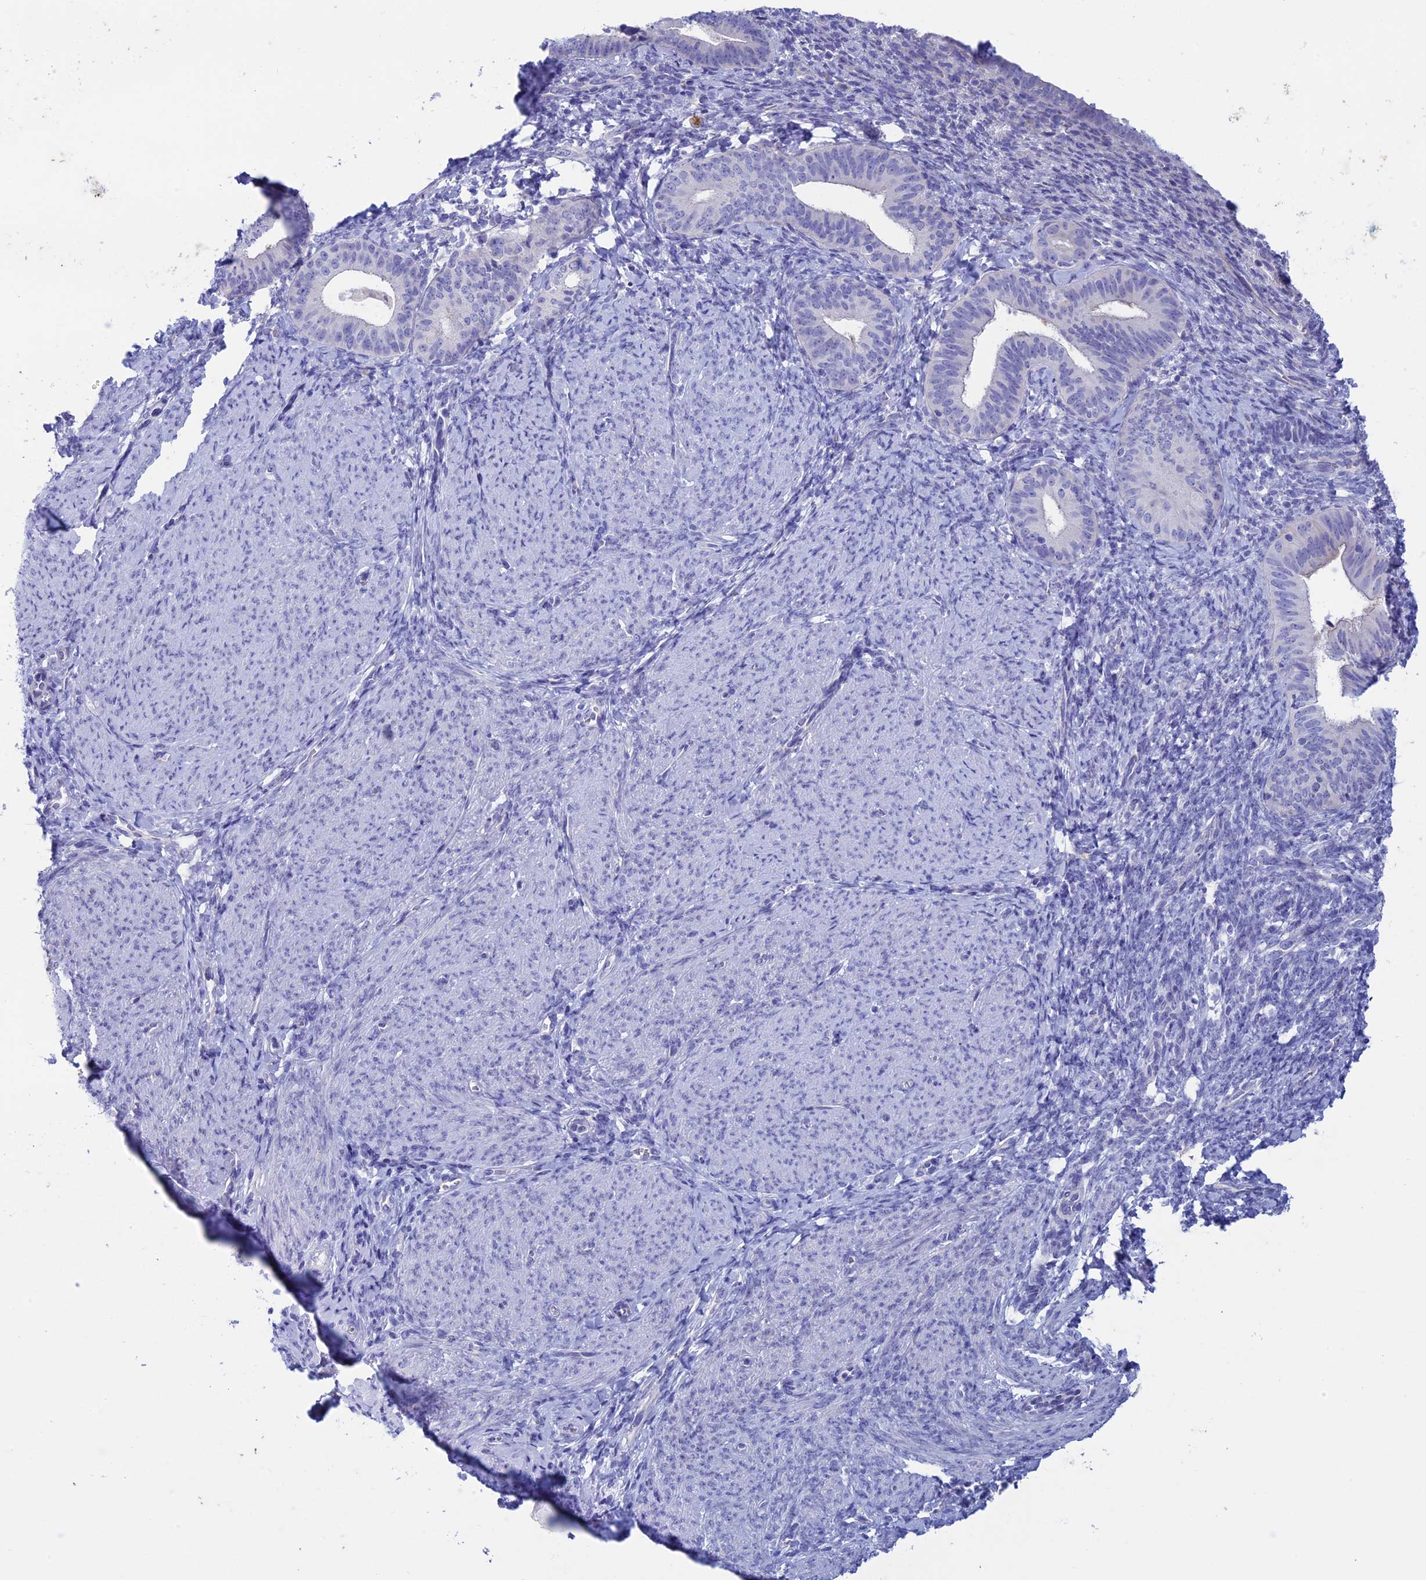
{"staining": {"intensity": "negative", "quantity": "none", "location": "none"}, "tissue": "endometrium", "cell_type": "Cells in endometrial stroma", "image_type": "normal", "snomed": [{"axis": "morphology", "description": "Normal tissue, NOS"}, {"axis": "topography", "description": "Endometrium"}], "caption": "Immunohistochemical staining of normal human endometrium exhibits no significant positivity in cells in endometrial stroma. Brightfield microscopy of immunohistochemistry (IHC) stained with DAB (brown) and hematoxylin (blue), captured at high magnification.", "gene": "BTBD19", "patient": {"sex": "female", "age": 65}}